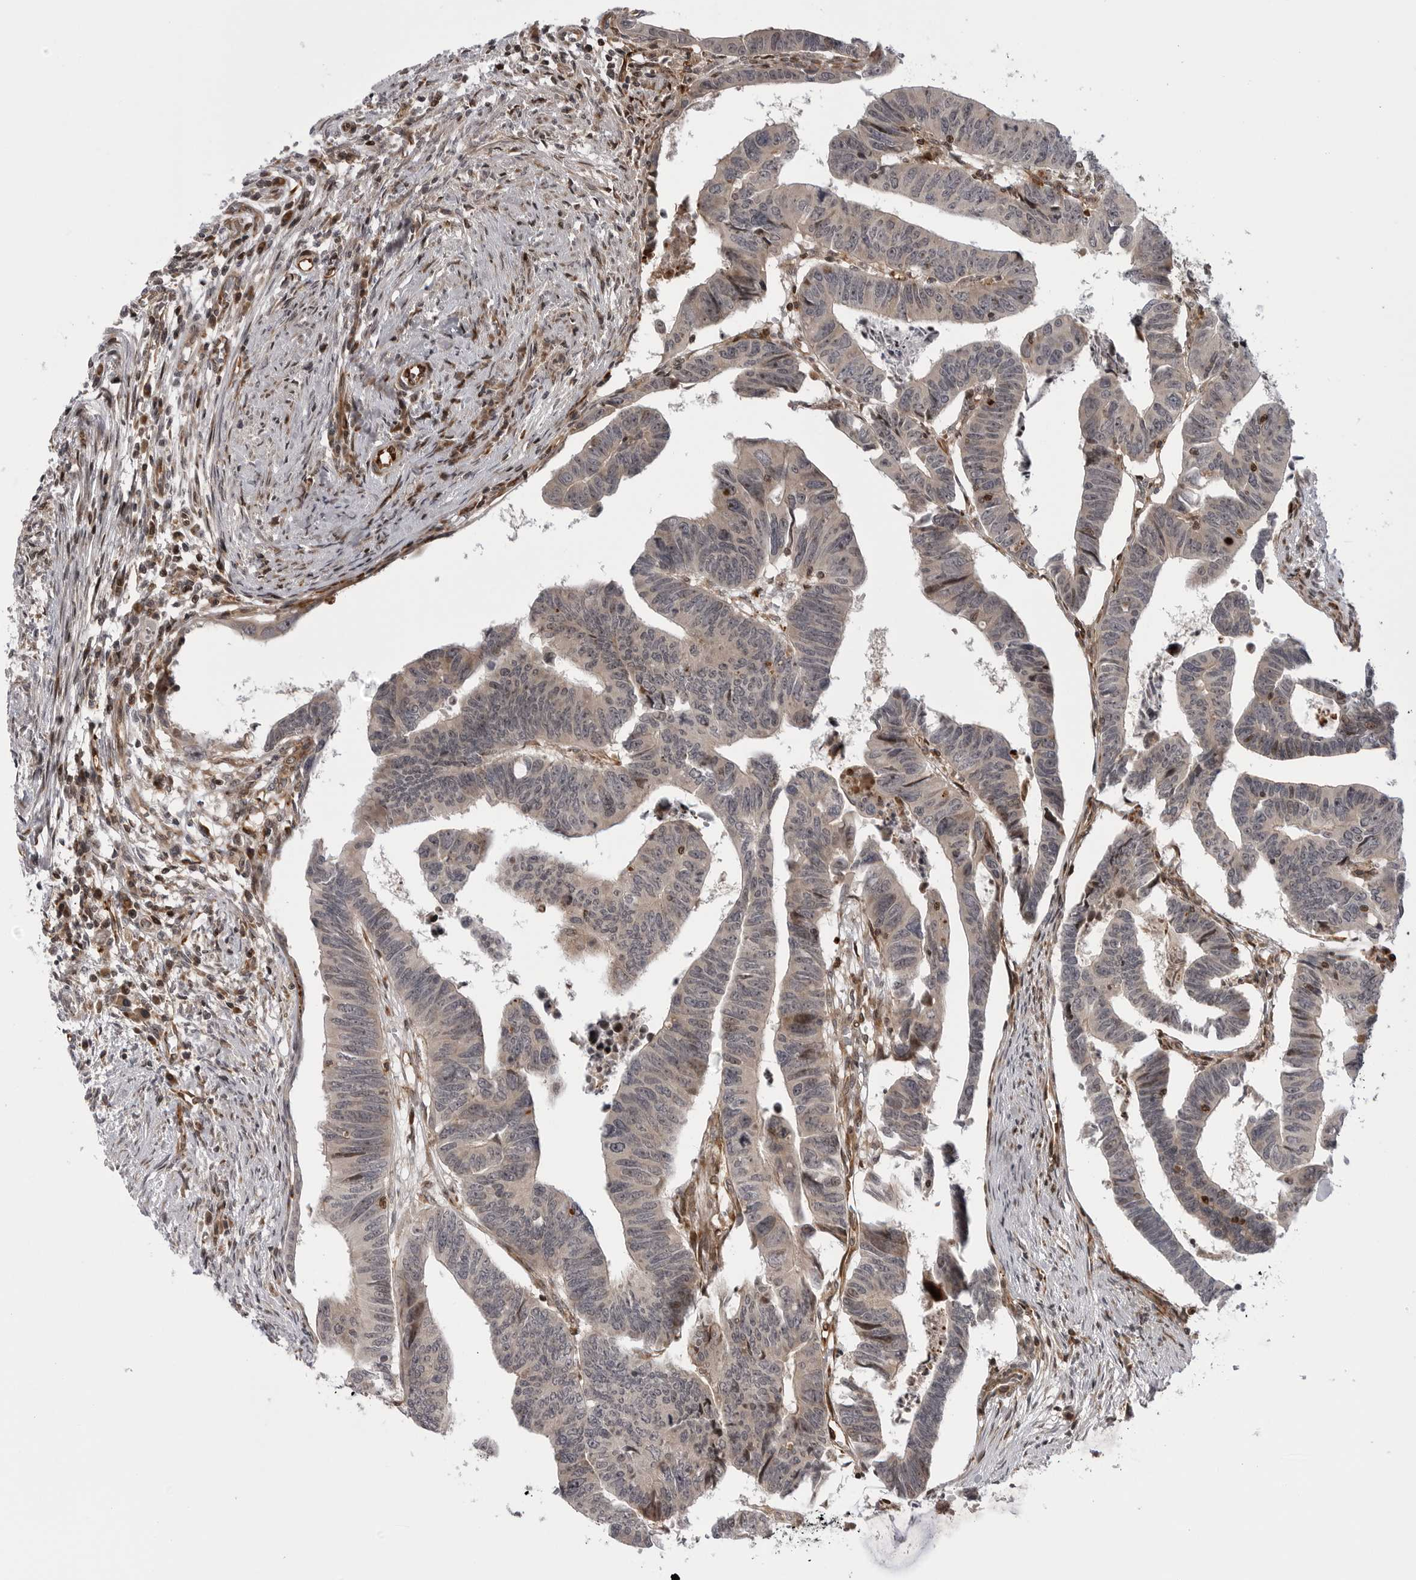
{"staining": {"intensity": "negative", "quantity": "none", "location": "none"}, "tissue": "colorectal cancer", "cell_type": "Tumor cells", "image_type": "cancer", "snomed": [{"axis": "morphology", "description": "Adenocarcinoma, NOS"}, {"axis": "topography", "description": "Rectum"}], "caption": "Immunohistochemistry micrograph of neoplastic tissue: colorectal cancer stained with DAB (3,3'-diaminobenzidine) reveals no significant protein positivity in tumor cells.", "gene": "ABL1", "patient": {"sex": "female", "age": 65}}